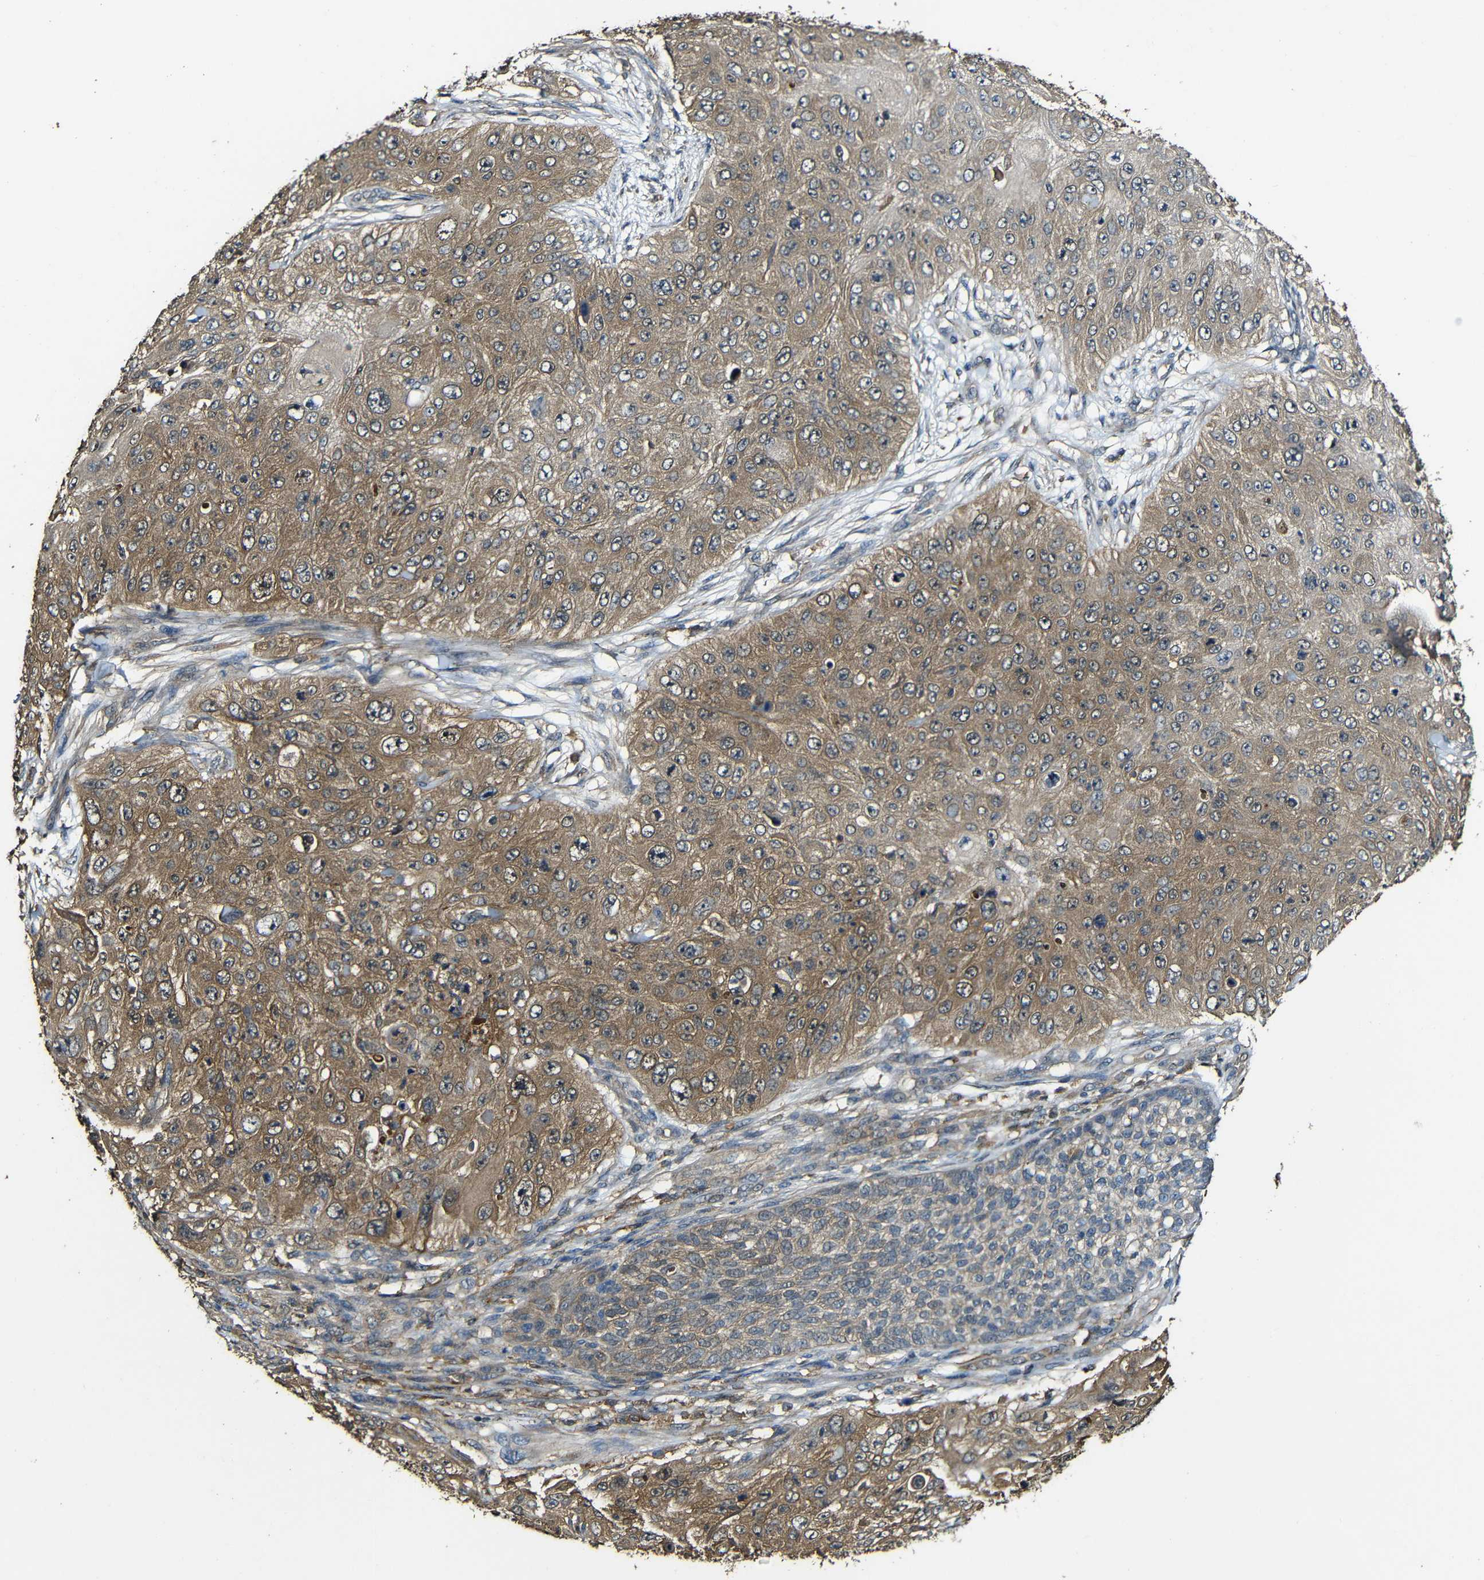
{"staining": {"intensity": "moderate", "quantity": ">75%", "location": "cytoplasmic/membranous"}, "tissue": "skin cancer", "cell_type": "Tumor cells", "image_type": "cancer", "snomed": [{"axis": "morphology", "description": "Squamous cell carcinoma, NOS"}, {"axis": "topography", "description": "Skin"}], "caption": "Immunohistochemical staining of human skin cancer displays medium levels of moderate cytoplasmic/membranous expression in approximately >75% of tumor cells. The staining was performed using DAB (3,3'-diaminobenzidine), with brown indicating positive protein expression. Nuclei are stained blue with hematoxylin.", "gene": "CASP8", "patient": {"sex": "female", "age": 80}}